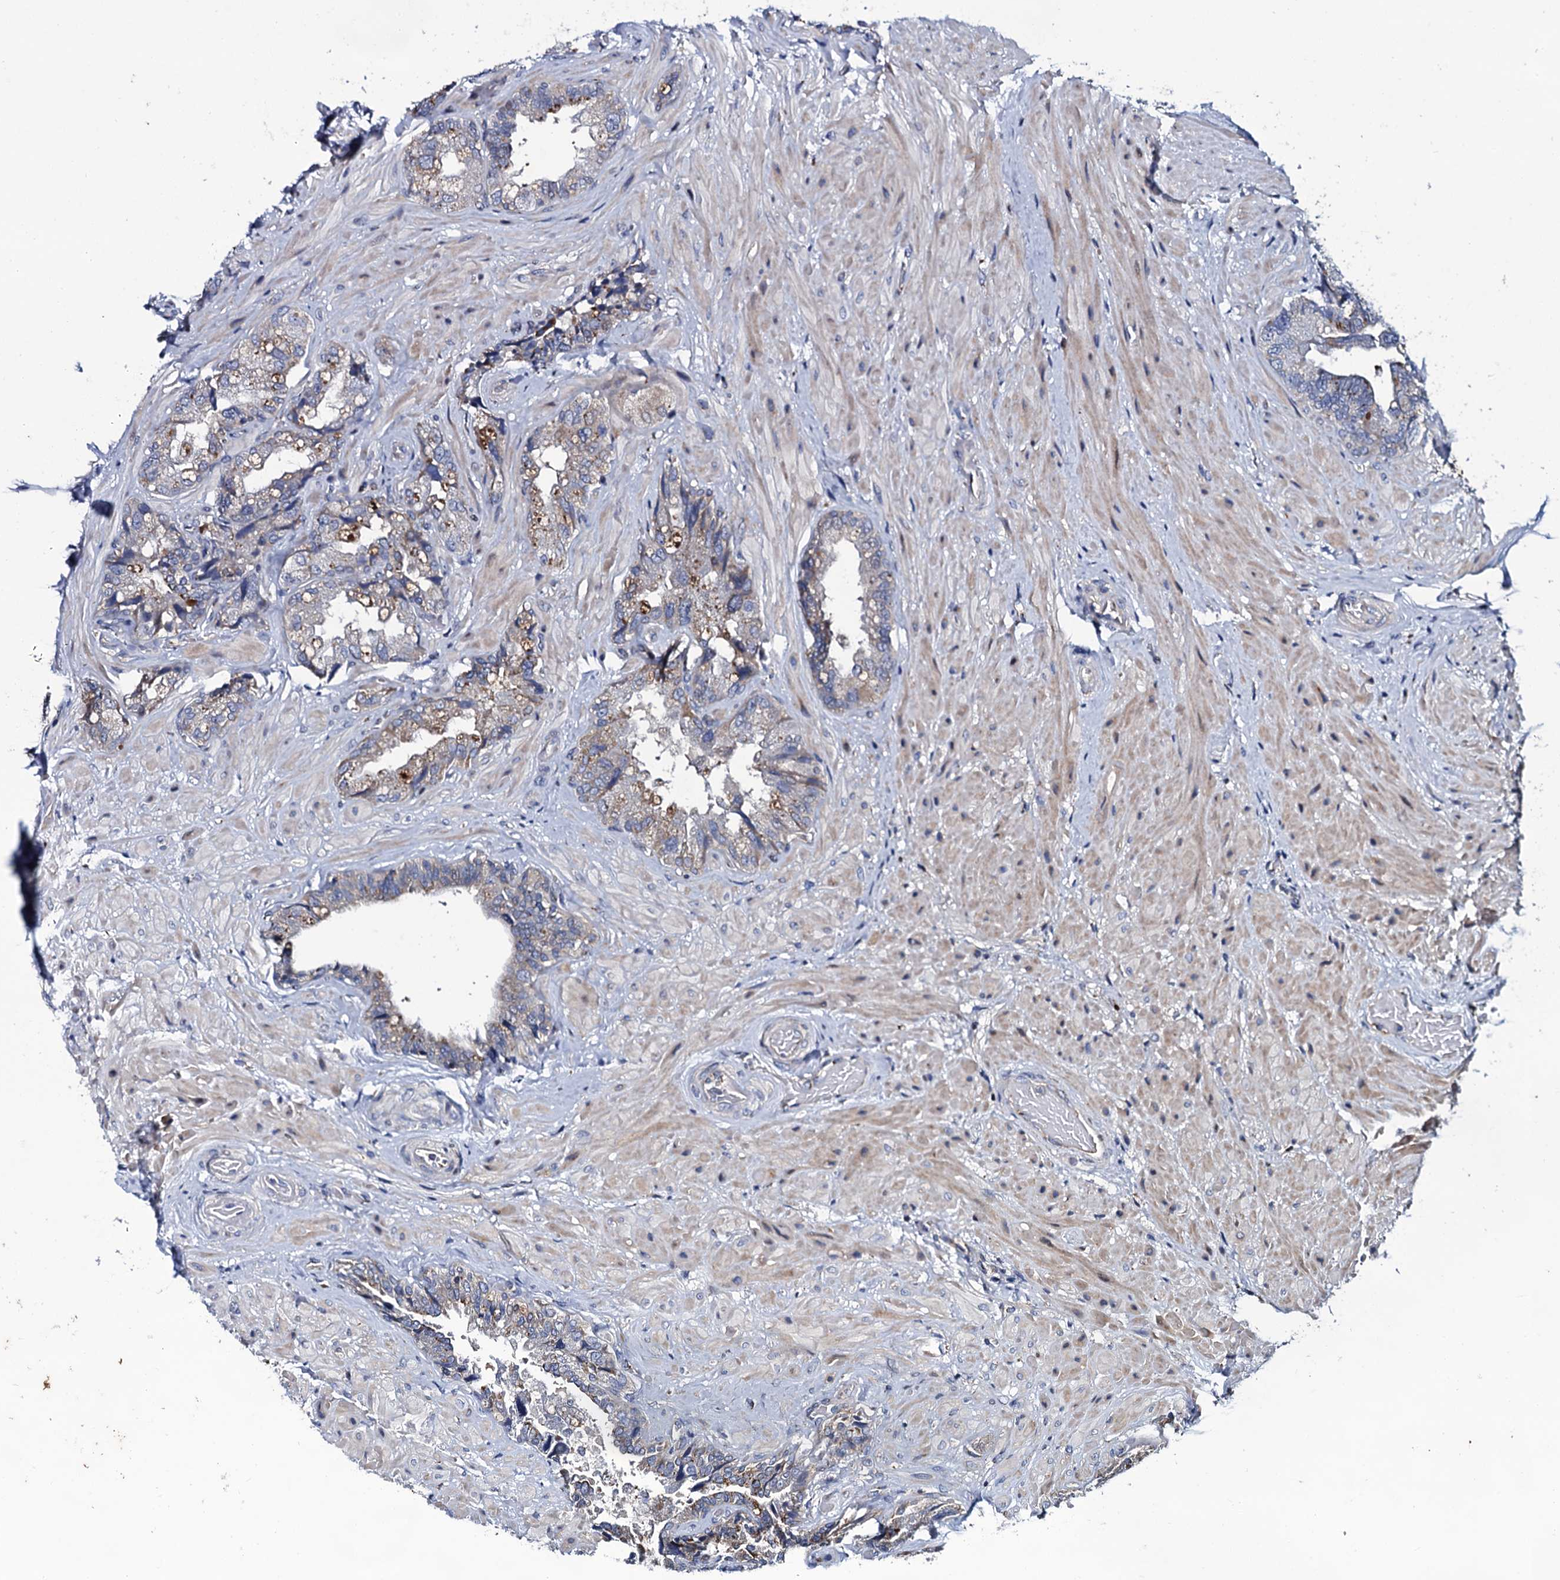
{"staining": {"intensity": "weak", "quantity": "25%-75%", "location": "cytoplasmic/membranous"}, "tissue": "seminal vesicle", "cell_type": "Glandular cells", "image_type": "normal", "snomed": [{"axis": "morphology", "description": "Normal tissue, NOS"}, {"axis": "topography", "description": "Prostate and seminal vesicle, NOS"}, {"axis": "topography", "description": "Prostate"}, {"axis": "topography", "description": "Seminal veicle"}], "caption": "Weak cytoplasmic/membranous expression is identified in about 25%-75% of glandular cells in unremarkable seminal vesicle. Immunohistochemistry (ihc) stains the protein in brown and the nuclei are stained blue.", "gene": "PLET1", "patient": {"sex": "male", "age": 67}}